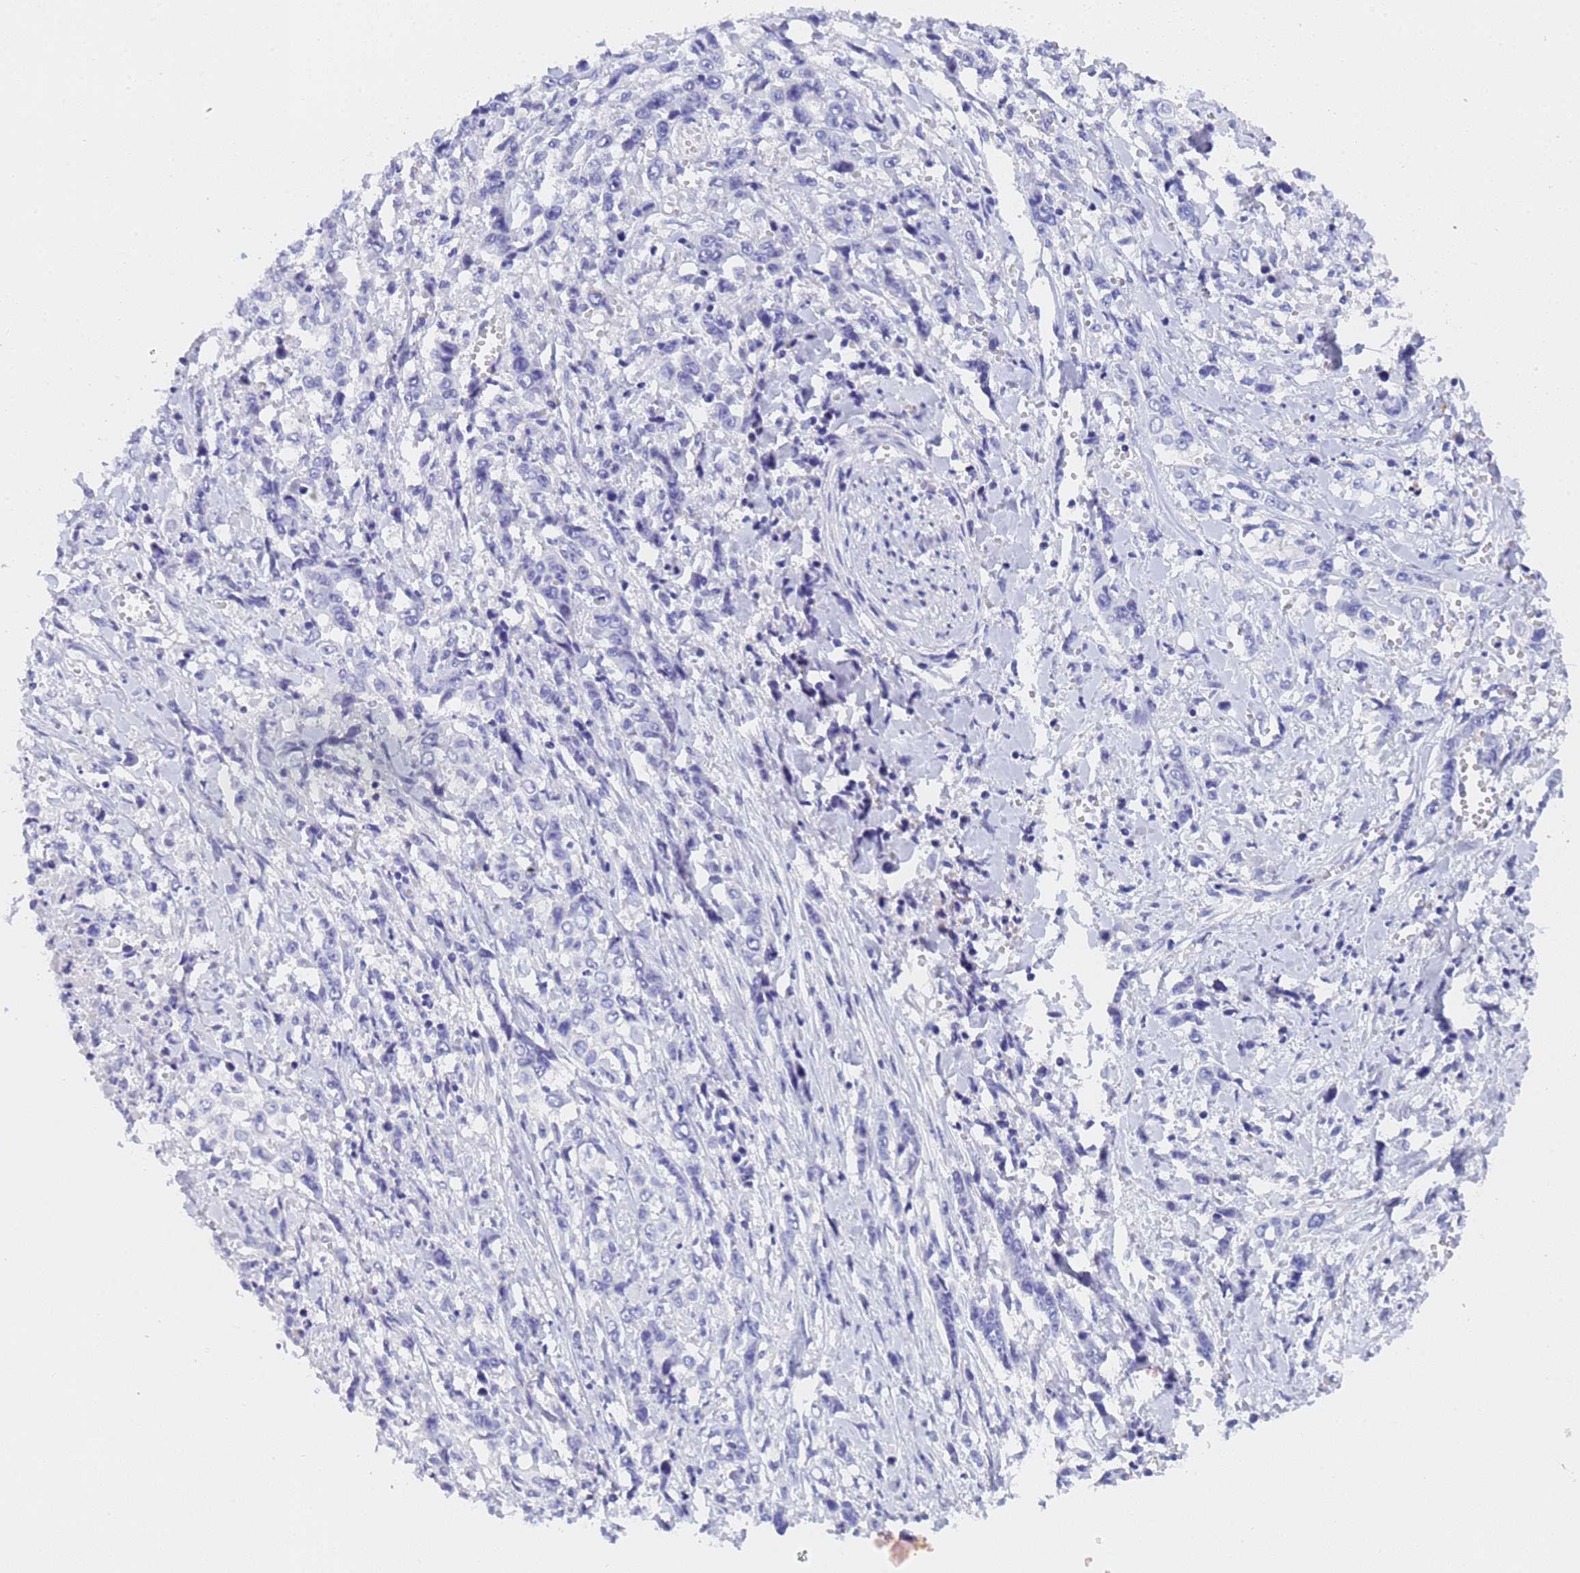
{"staining": {"intensity": "negative", "quantity": "none", "location": "none"}, "tissue": "stomach cancer", "cell_type": "Tumor cells", "image_type": "cancer", "snomed": [{"axis": "morphology", "description": "Adenocarcinoma, NOS"}, {"axis": "topography", "description": "Stomach, upper"}], "caption": "Tumor cells are negative for brown protein staining in stomach adenocarcinoma. The staining was performed using DAB (3,3'-diaminobenzidine) to visualize the protein expression in brown, while the nuclei were stained in blue with hematoxylin (Magnification: 20x).", "gene": "STATH", "patient": {"sex": "male", "age": 62}}